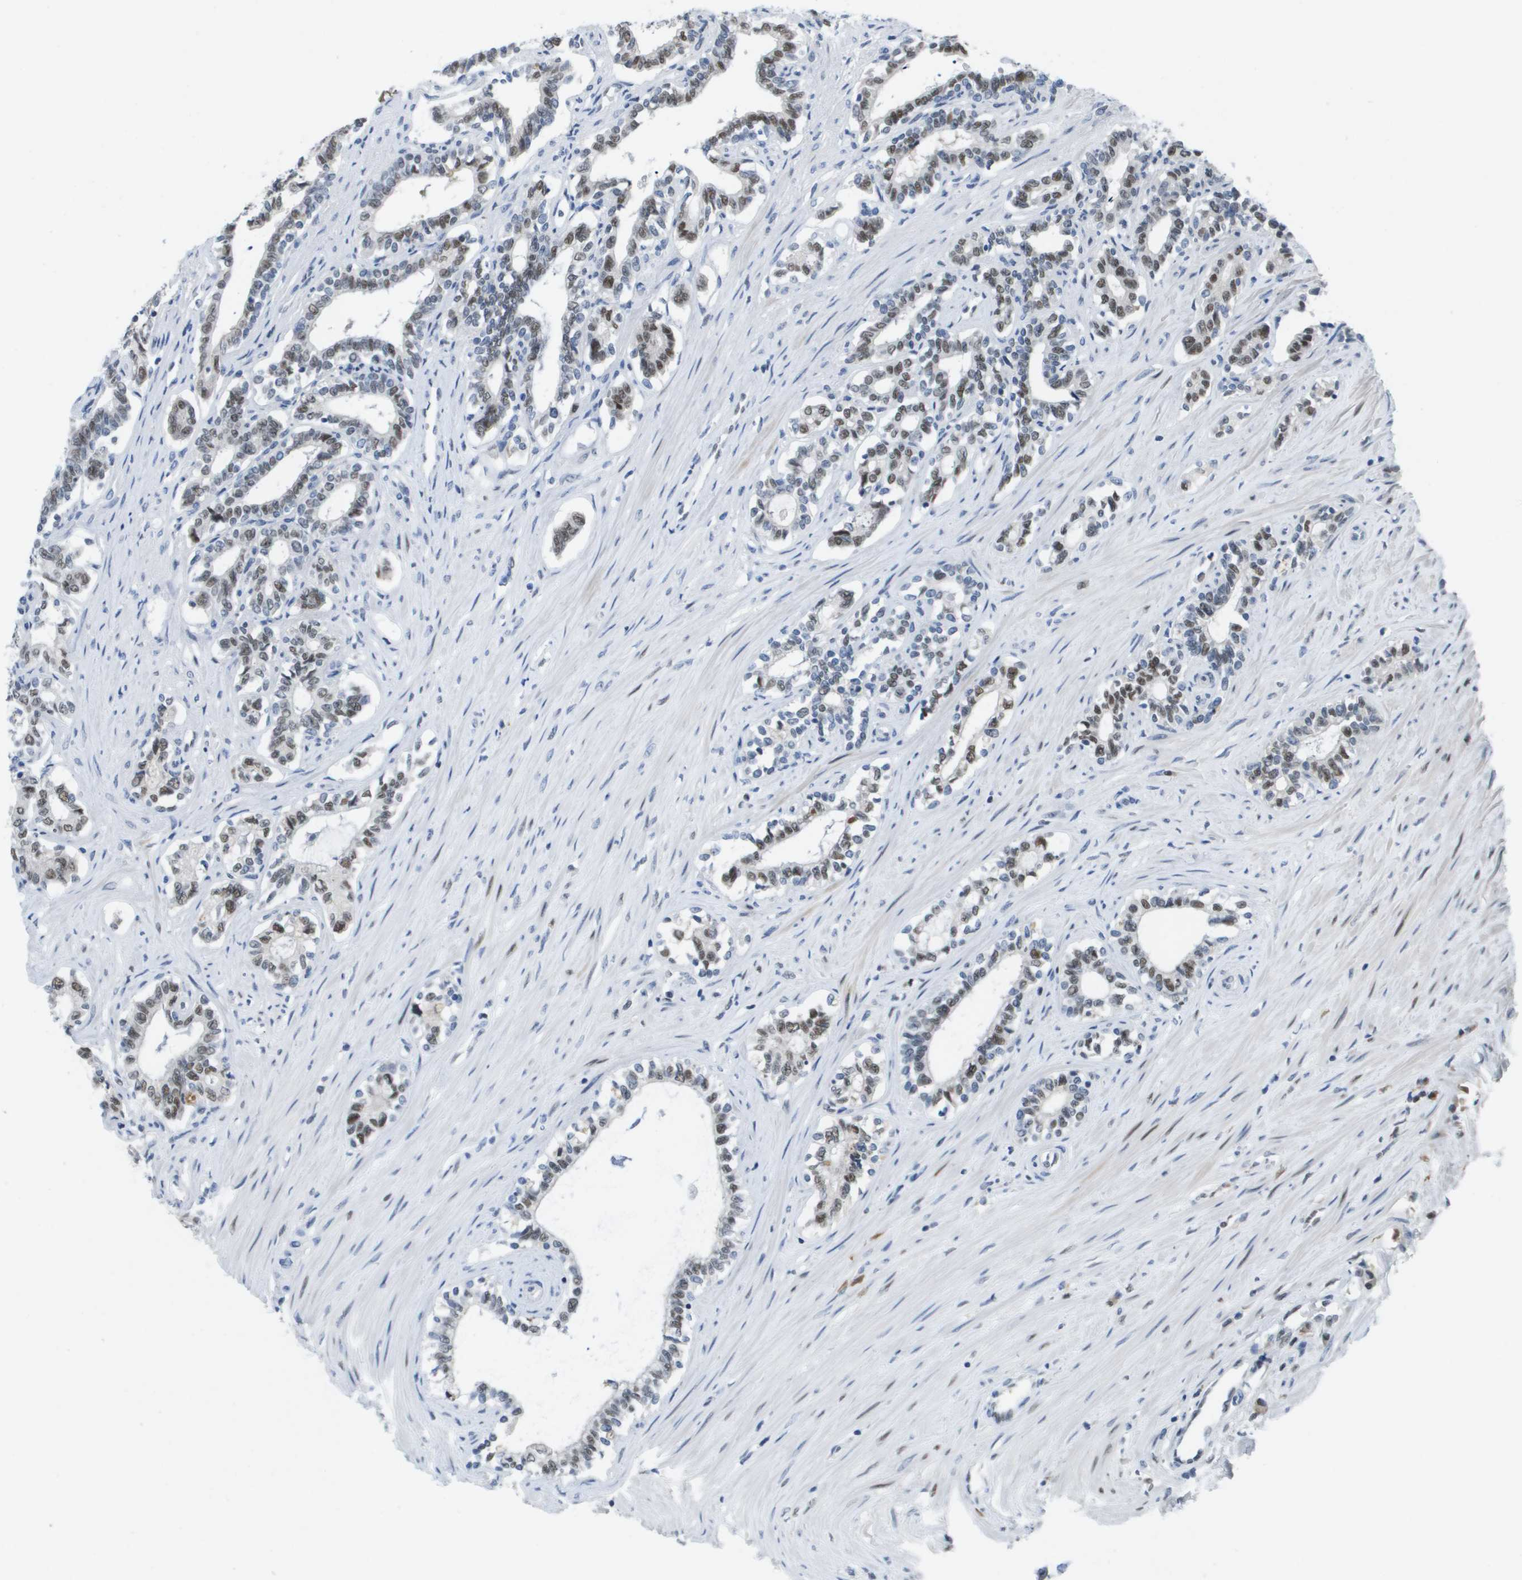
{"staining": {"intensity": "strong", "quantity": "25%-75%", "location": "nuclear"}, "tissue": "seminal vesicle", "cell_type": "Glandular cells", "image_type": "normal", "snomed": [{"axis": "morphology", "description": "Normal tissue, NOS"}, {"axis": "morphology", "description": "Adenocarcinoma, High grade"}, {"axis": "topography", "description": "Prostate"}, {"axis": "topography", "description": "Seminal veicle"}], "caption": "This is a histology image of immunohistochemistry staining of normal seminal vesicle, which shows strong positivity in the nuclear of glandular cells.", "gene": "TP53RK", "patient": {"sex": "male", "age": 55}}